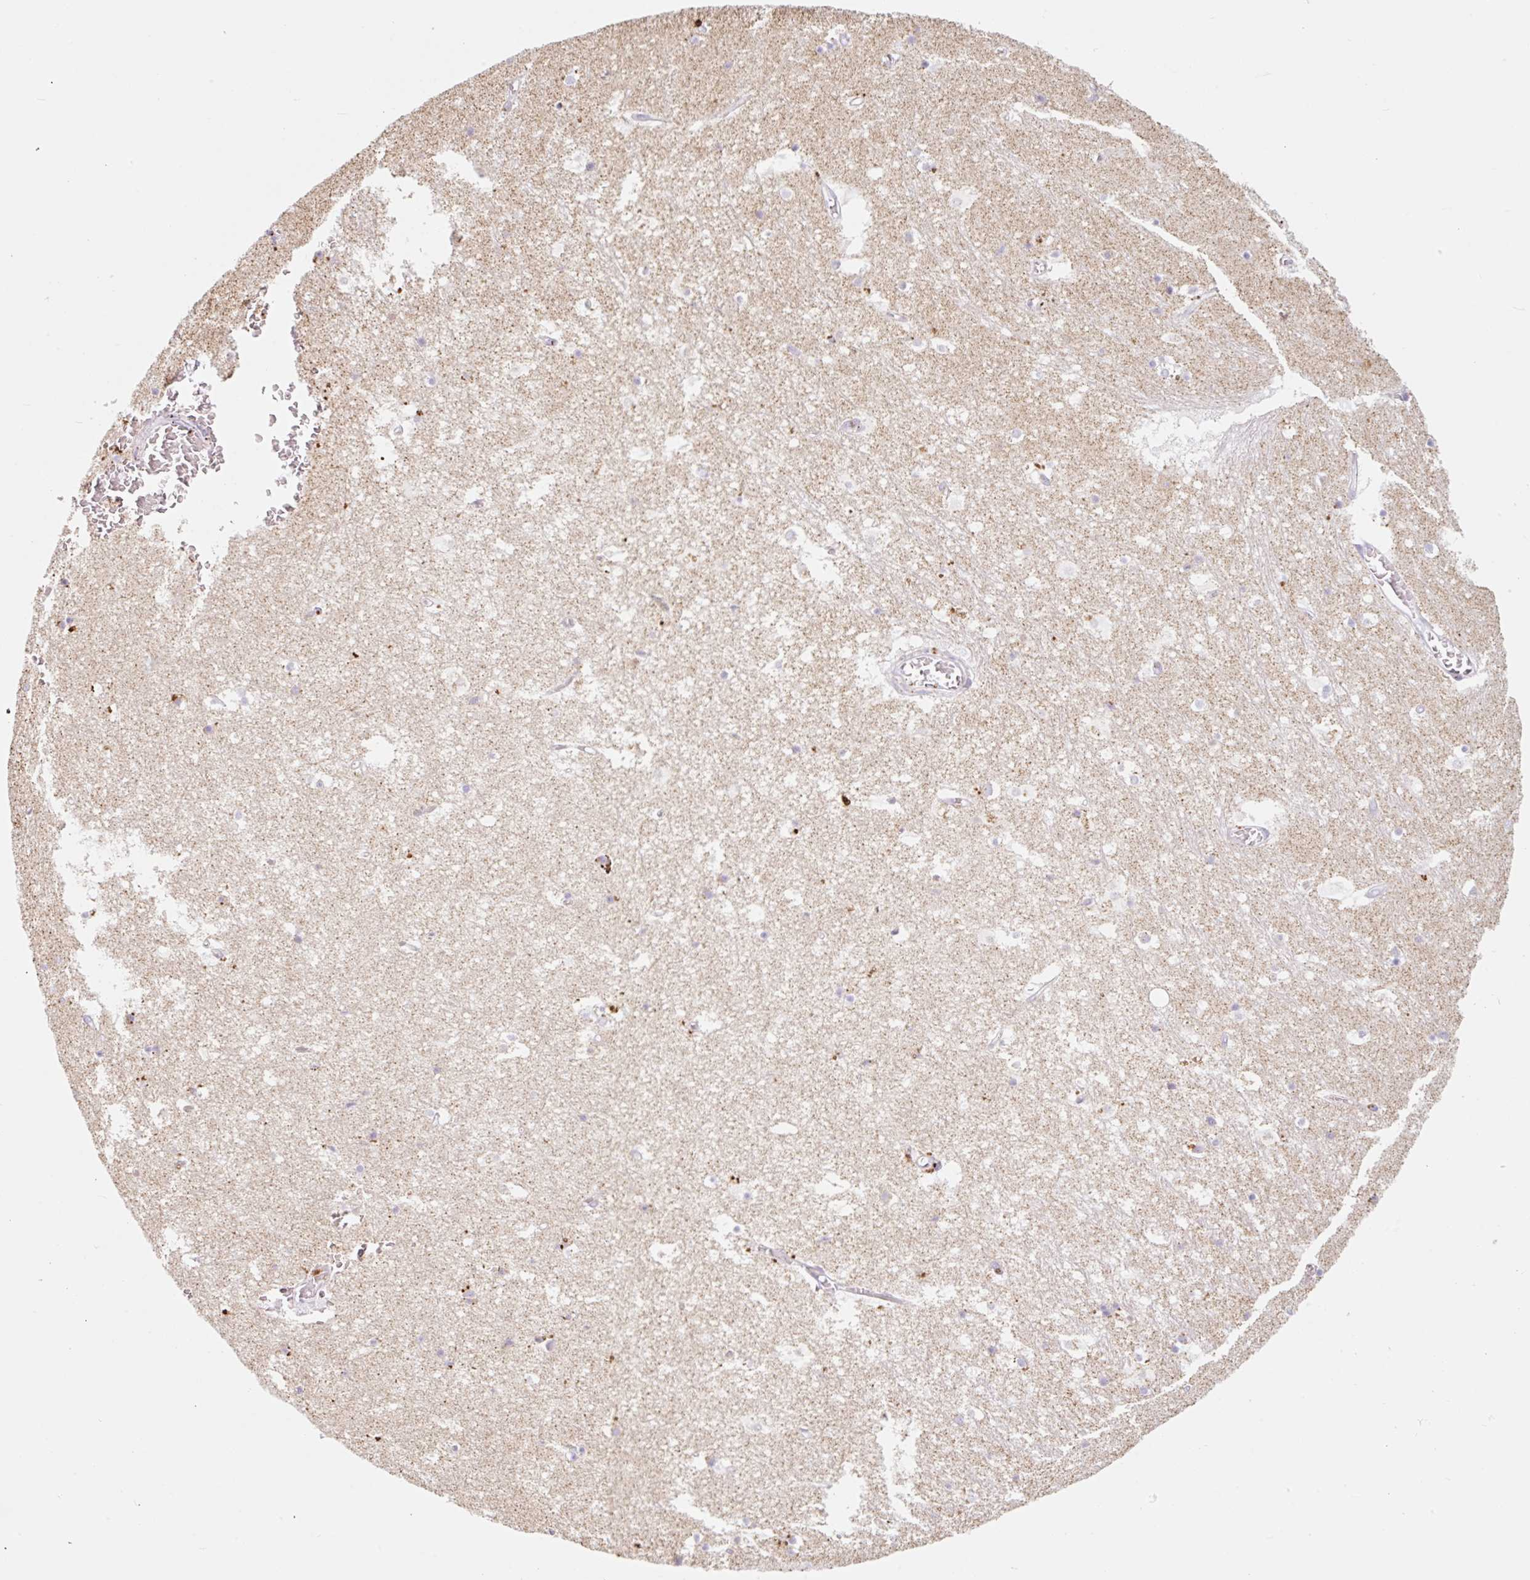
{"staining": {"intensity": "negative", "quantity": "none", "location": "none"}, "tissue": "hippocampus", "cell_type": "Glial cells", "image_type": "normal", "snomed": [{"axis": "morphology", "description": "Normal tissue, NOS"}, {"axis": "topography", "description": "Hippocampus"}], "caption": "This is a micrograph of IHC staining of unremarkable hippocampus, which shows no positivity in glial cells. (Stains: DAB IHC with hematoxylin counter stain, Microscopy: brightfield microscopy at high magnification).", "gene": "CLEC3A", "patient": {"sex": "female", "age": 52}}